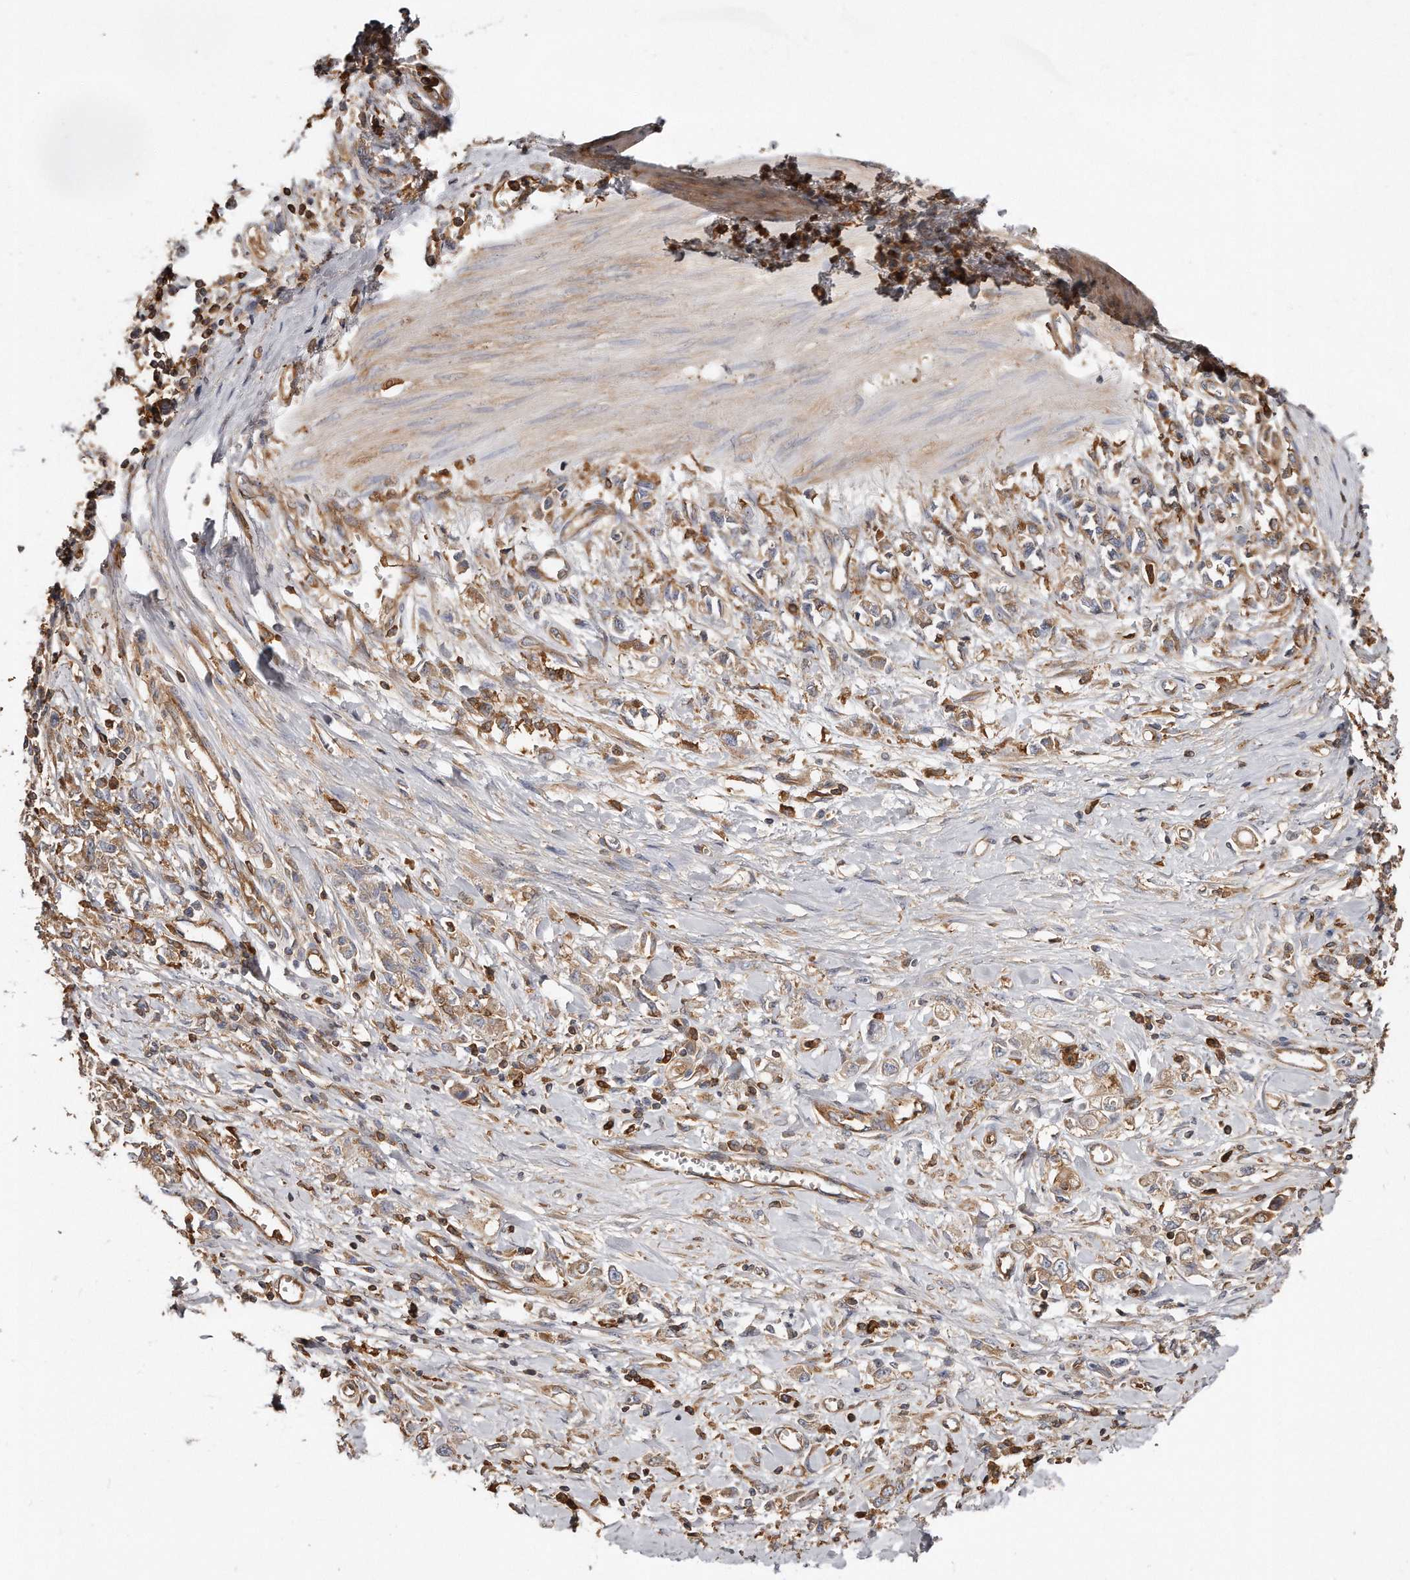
{"staining": {"intensity": "weak", "quantity": "25%-75%", "location": "cytoplasmic/membranous"}, "tissue": "stomach cancer", "cell_type": "Tumor cells", "image_type": "cancer", "snomed": [{"axis": "morphology", "description": "Adenocarcinoma, NOS"}, {"axis": "topography", "description": "Stomach"}], "caption": "DAB (3,3'-diaminobenzidine) immunohistochemical staining of stomach adenocarcinoma shows weak cytoplasmic/membranous protein positivity in approximately 25%-75% of tumor cells.", "gene": "CAP1", "patient": {"sex": "female", "age": 76}}